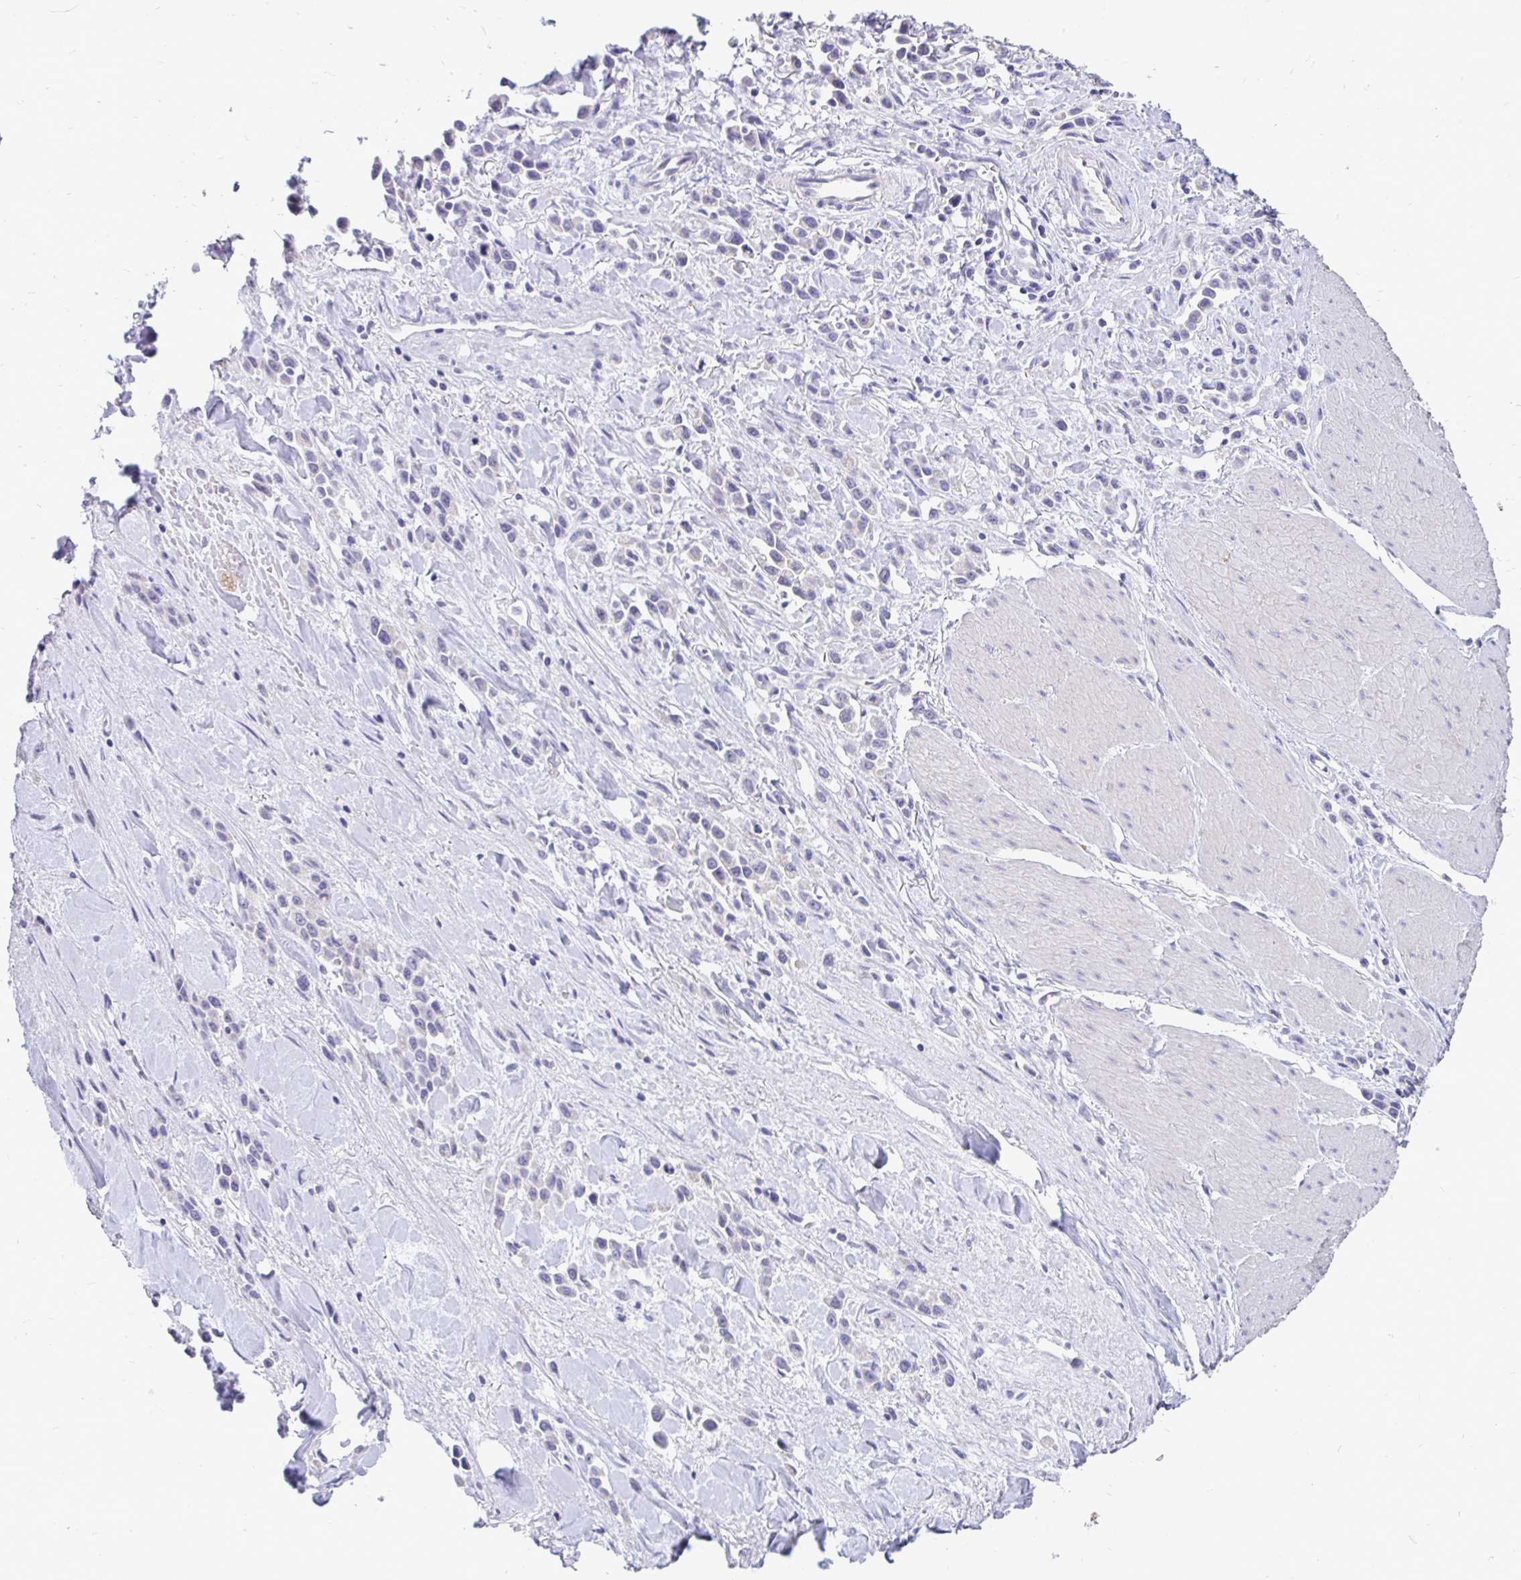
{"staining": {"intensity": "negative", "quantity": "none", "location": "none"}, "tissue": "stomach cancer", "cell_type": "Tumor cells", "image_type": "cancer", "snomed": [{"axis": "morphology", "description": "Adenocarcinoma, NOS"}, {"axis": "topography", "description": "Stomach"}], "caption": "High power microscopy histopathology image of an IHC histopathology image of stomach cancer, revealing no significant staining in tumor cells.", "gene": "INTS5", "patient": {"sex": "male", "age": 47}}